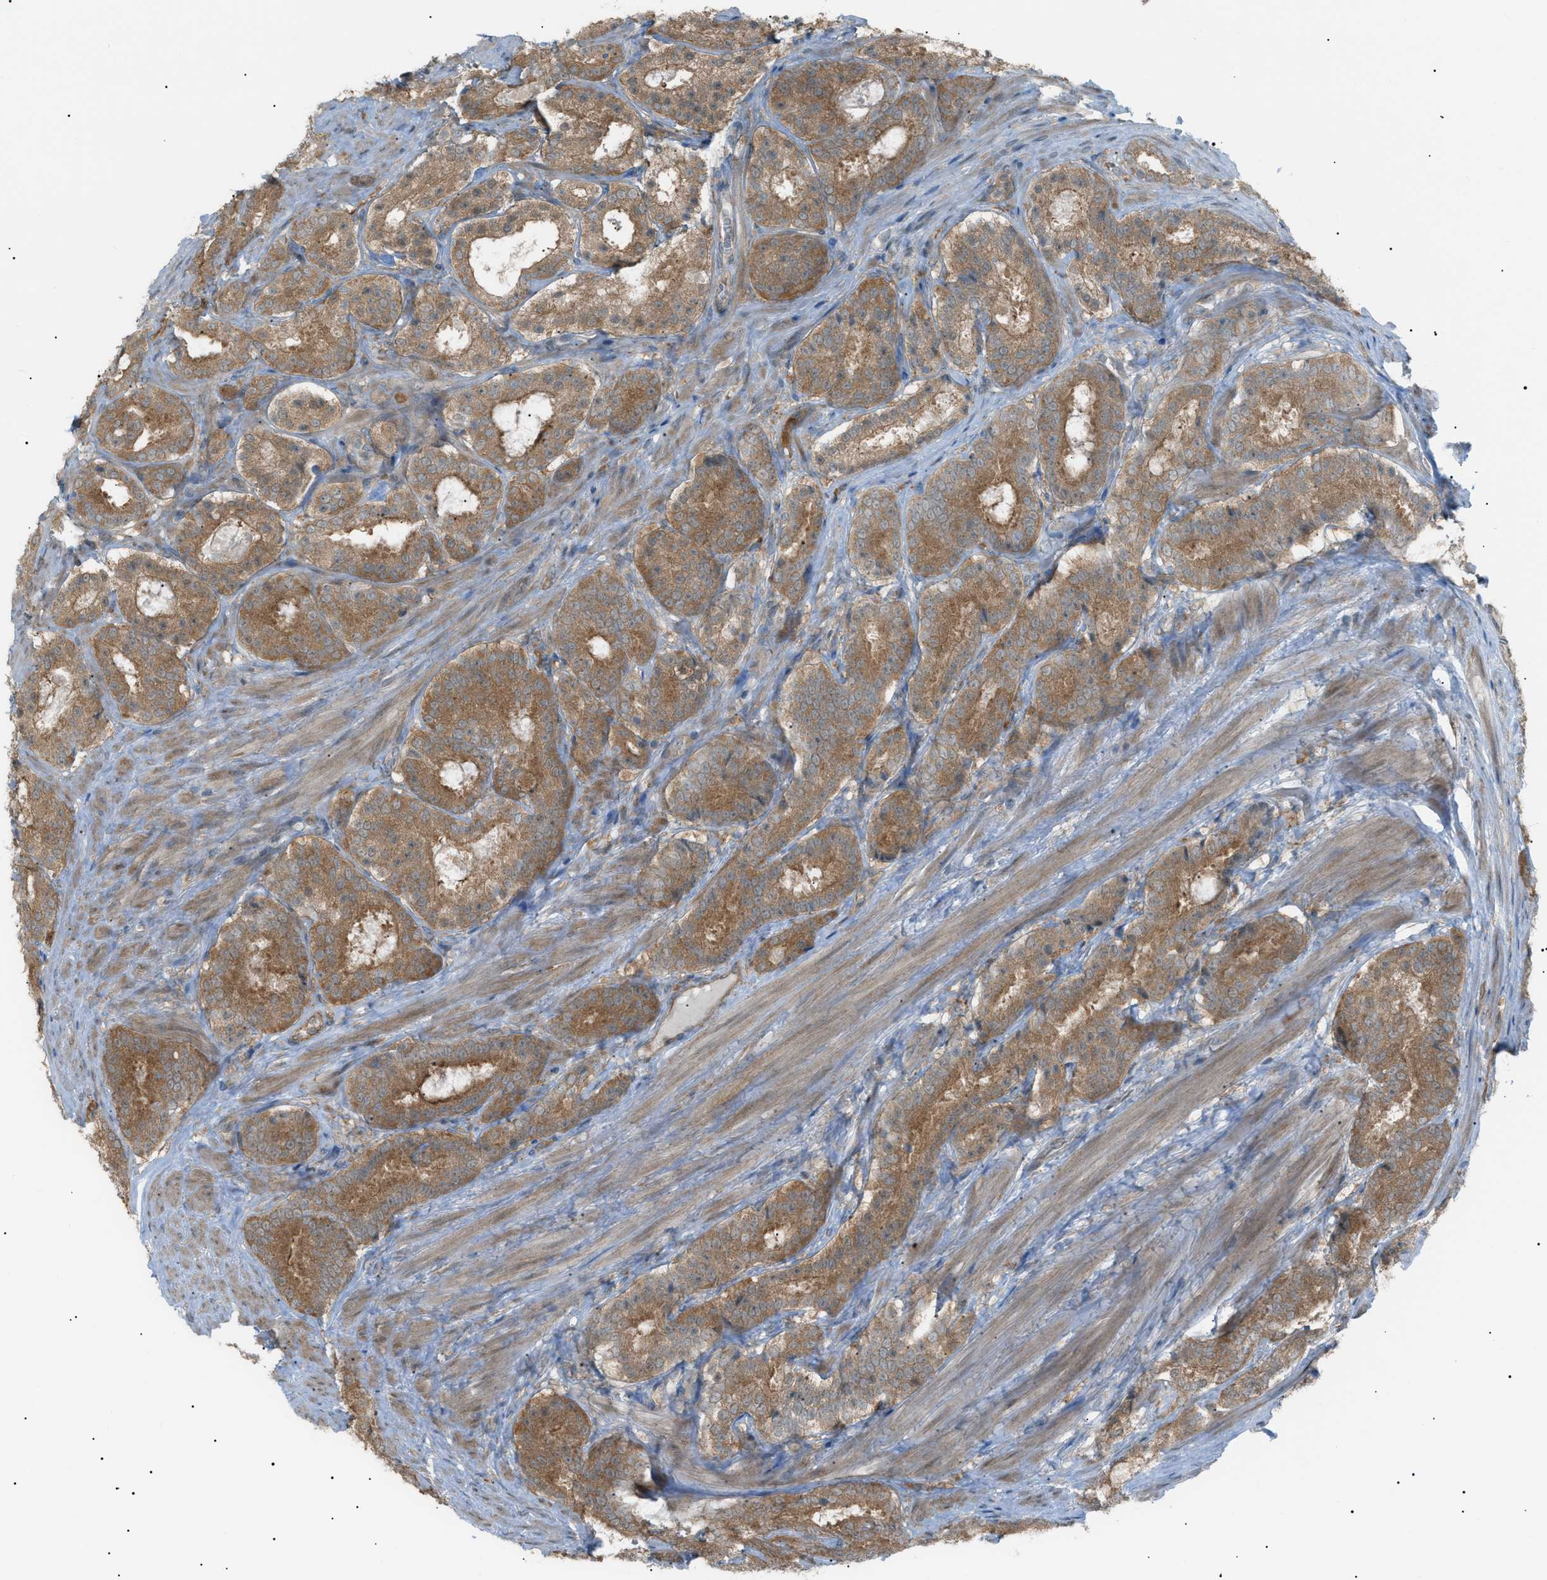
{"staining": {"intensity": "moderate", "quantity": ">75%", "location": "cytoplasmic/membranous"}, "tissue": "prostate cancer", "cell_type": "Tumor cells", "image_type": "cancer", "snomed": [{"axis": "morphology", "description": "Adenocarcinoma, Low grade"}, {"axis": "topography", "description": "Prostate"}], "caption": "A brown stain shows moderate cytoplasmic/membranous expression of a protein in human prostate low-grade adenocarcinoma tumor cells.", "gene": "LPIN2", "patient": {"sex": "male", "age": 69}}